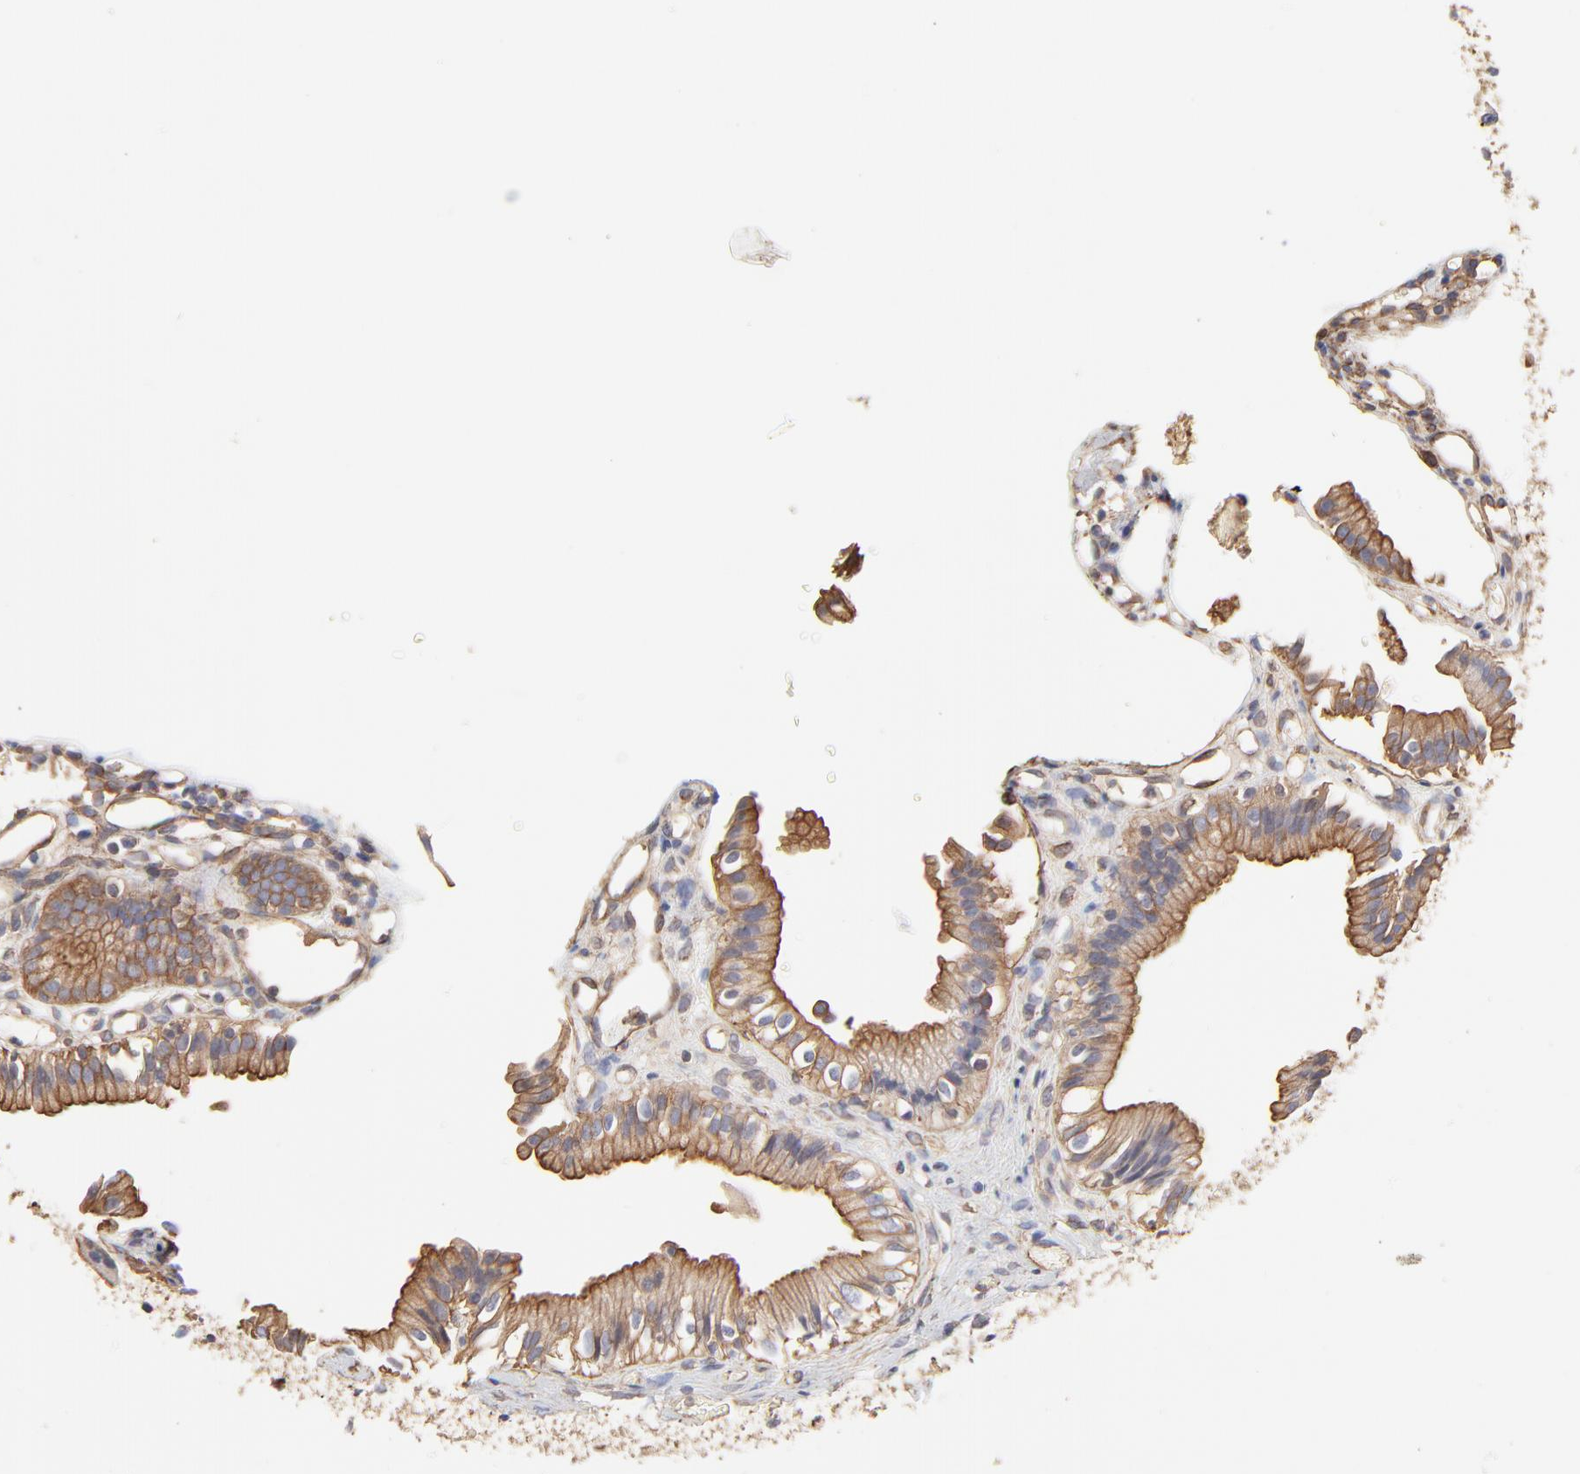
{"staining": {"intensity": "moderate", "quantity": ">75%", "location": "cytoplasmic/membranous"}, "tissue": "gallbladder", "cell_type": "Glandular cells", "image_type": "normal", "snomed": [{"axis": "morphology", "description": "Normal tissue, NOS"}, {"axis": "topography", "description": "Gallbladder"}], "caption": "Glandular cells display moderate cytoplasmic/membranous staining in approximately >75% of cells in benign gallbladder. (DAB (3,3'-diaminobenzidine) = brown stain, brightfield microscopy at high magnification).", "gene": "LRCH2", "patient": {"sex": "male", "age": 65}}